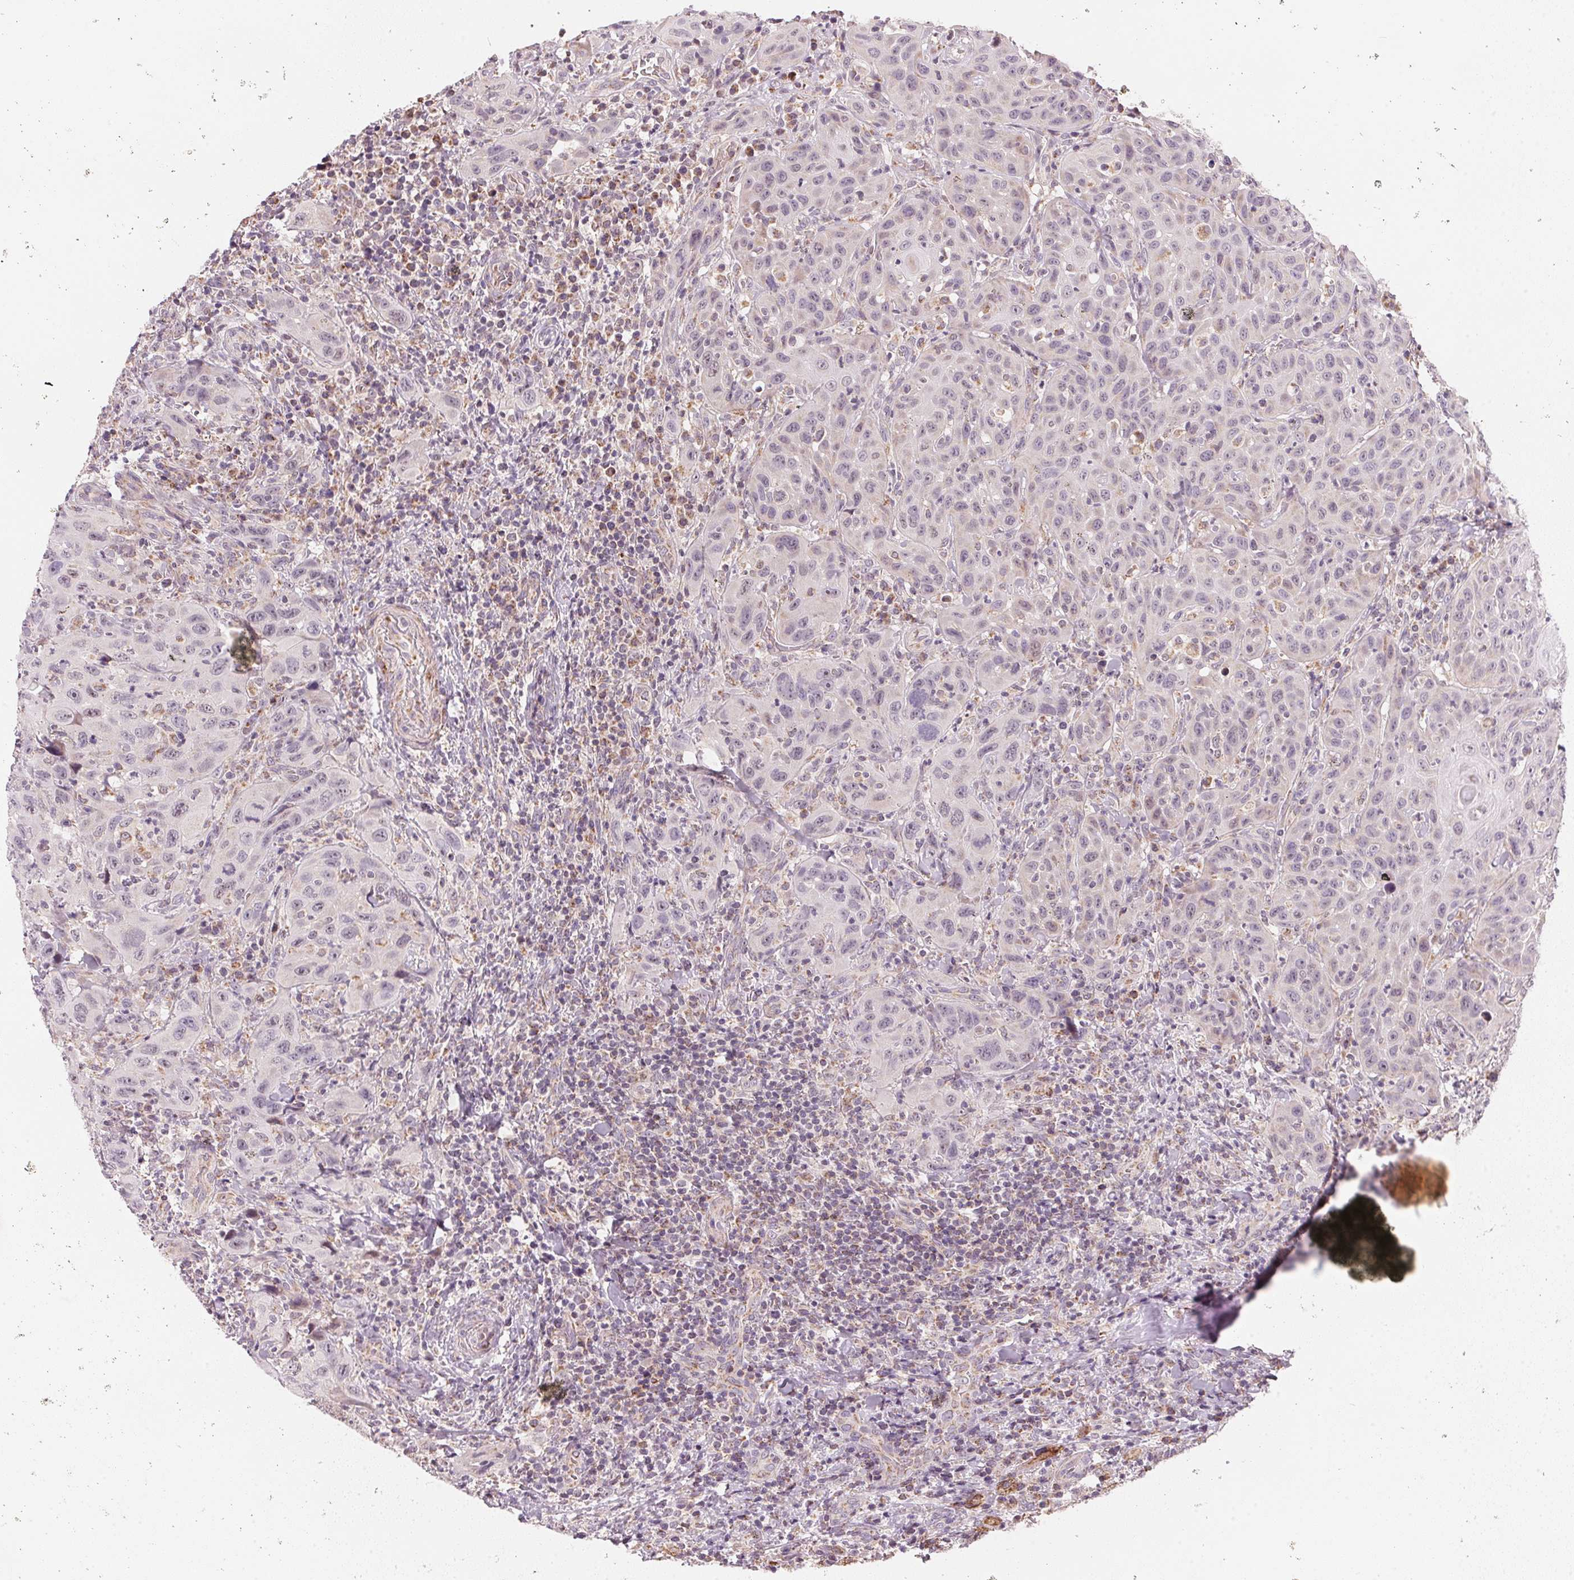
{"staining": {"intensity": "negative", "quantity": "none", "location": "none"}, "tissue": "head and neck cancer", "cell_type": "Tumor cells", "image_type": "cancer", "snomed": [{"axis": "morphology", "description": "Normal tissue, NOS"}, {"axis": "morphology", "description": "Squamous cell carcinoma, NOS"}, {"axis": "topography", "description": "Oral tissue"}, {"axis": "topography", "description": "Tounge, NOS"}, {"axis": "topography", "description": "Head-Neck"}], "caption": "Immunohistochemistry (IHC) image of neoplastic tissue: human head and neck cancer stained with DAB shows no significant protein positivity in tumor cells.", "gene": "COQ7", "patient": {"sex": "male", "age": 62}}